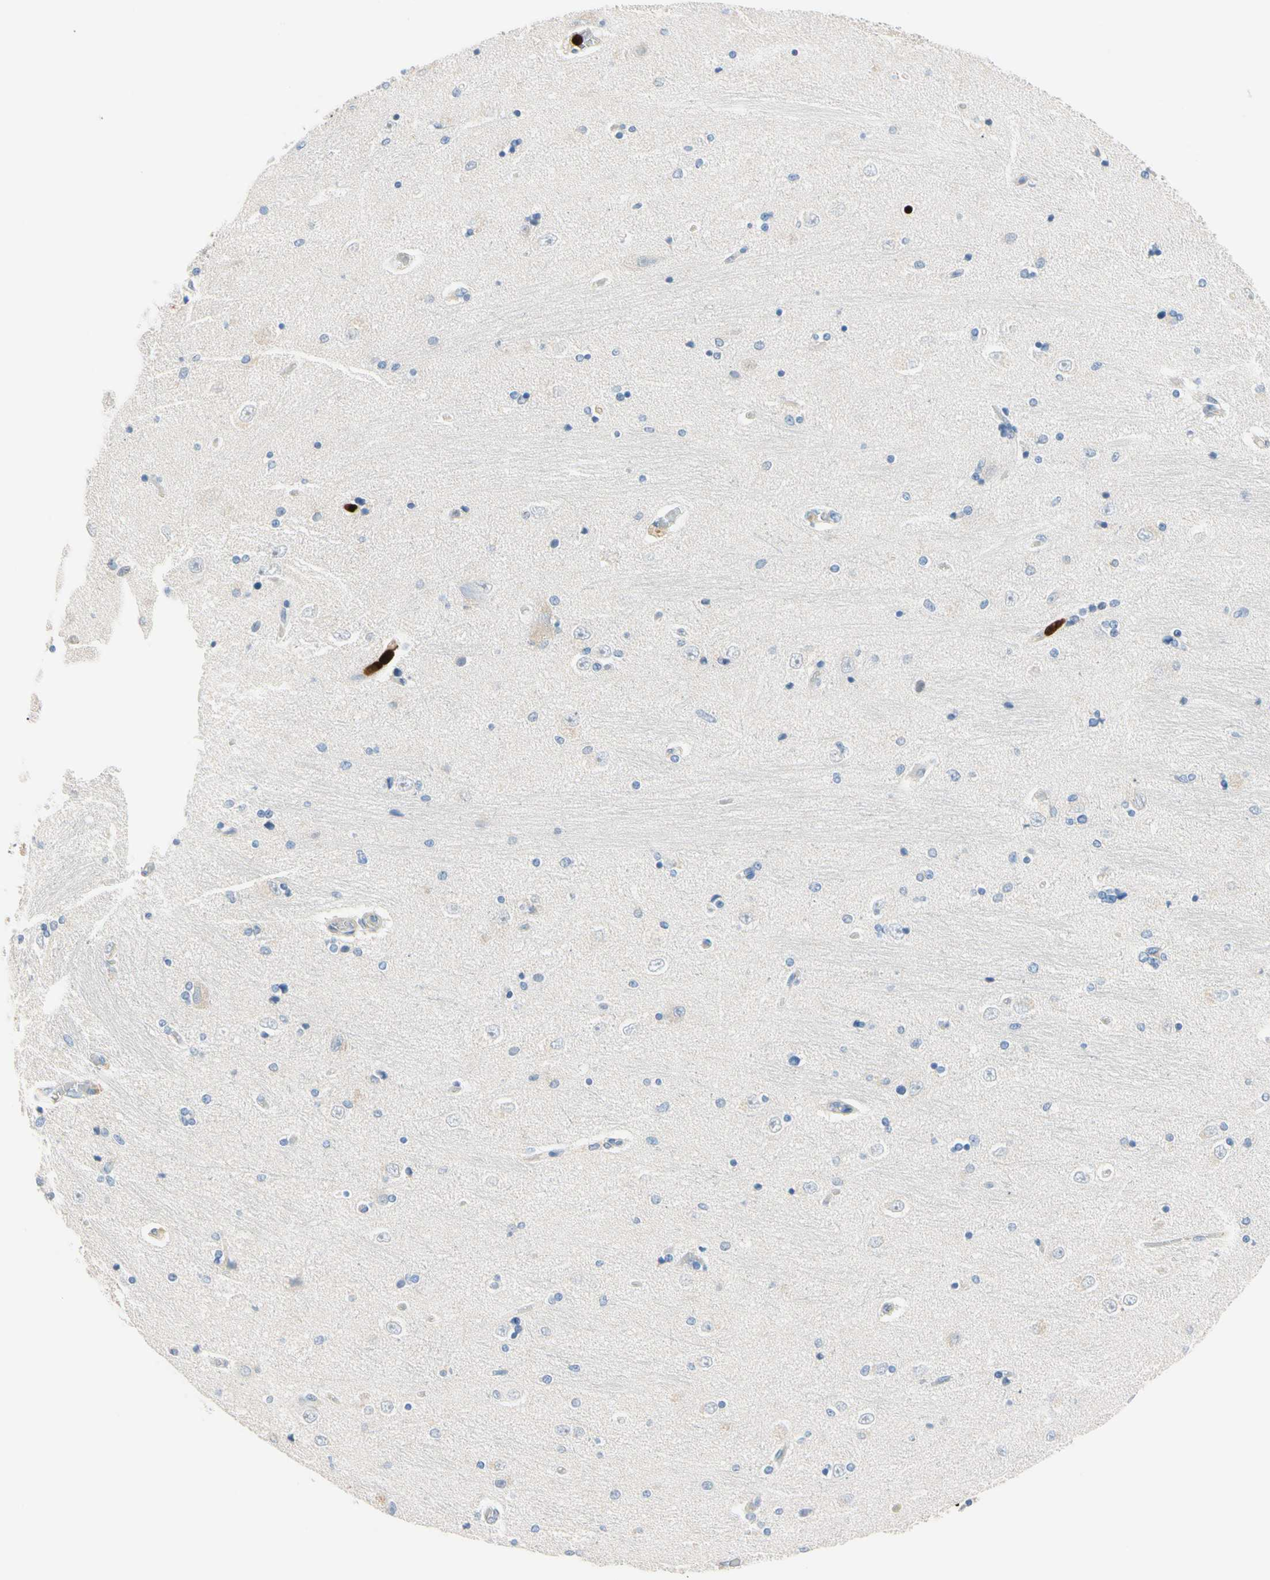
{"staining": {"intensity": "negative", "quantity": "none", "location": "none"}, "tissue": "hippocampus", "cell_type": "Glial cells", "image_type": "normal", "snomed": [{"axis": "morphology", "description": "Normal tissue, NOS"}, {"axis": "topography", "description": "Hippocampus"}], "caption": "The histopathology image shows no significant positivity in glial cells of hippocampus.", "gene": "TRAF5", "patient": {"sex": "female", "age": 54}}